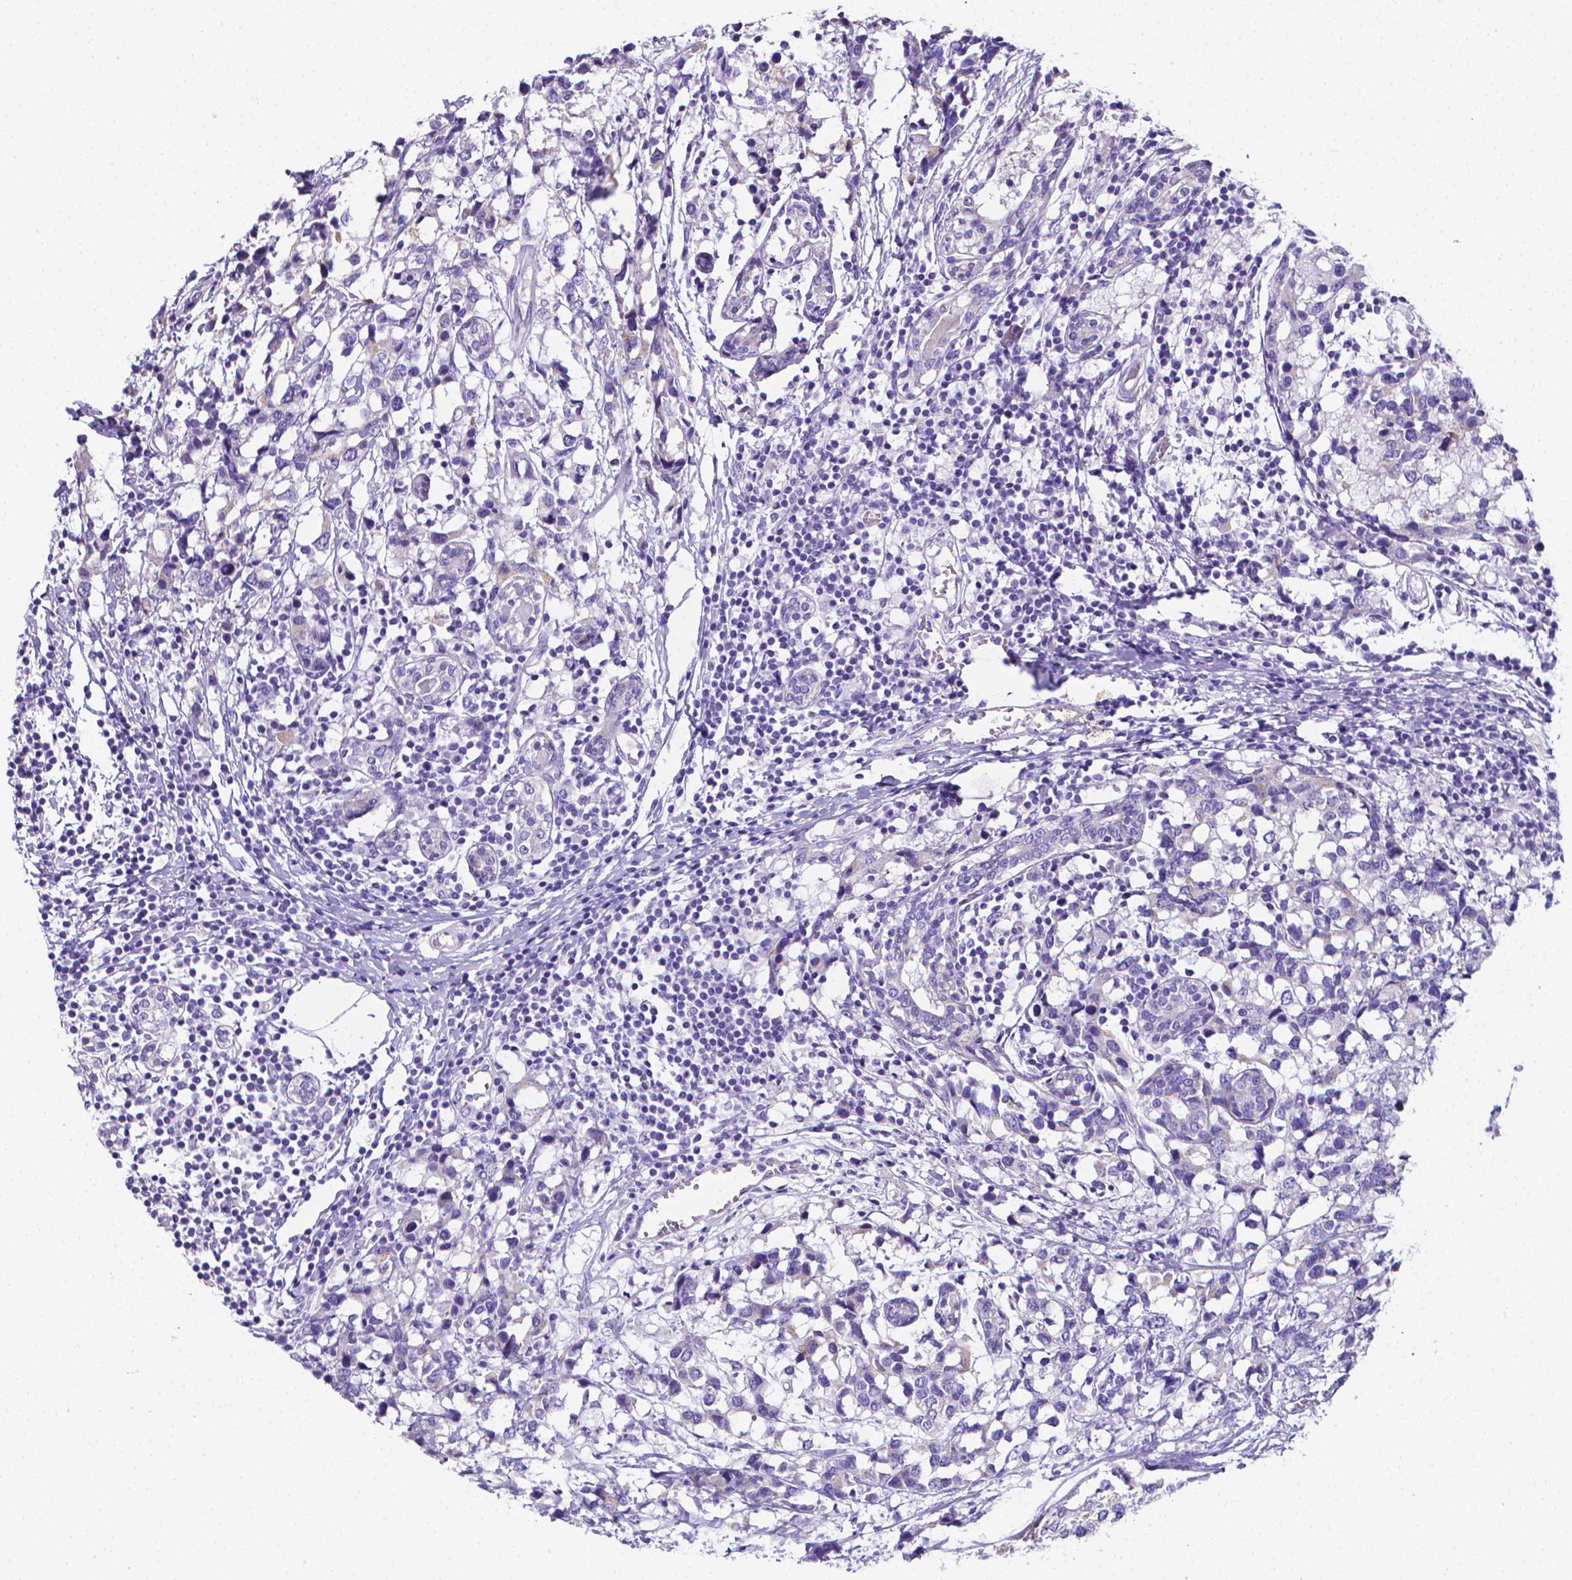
{"staining": {"intensity": "negative", "quantity": "none", "location": "none"}, "tissue": "breast cancer", "cell_type": "Tumor cells", "image_type": "cancer", "snomed": [{"axis": "morphology", "description": "Lobular carcinoma"}, {"axis": "topography", "description": "Breast"}], "caption": "The IHC histopathology image has no significant staining in tumor cells of breast cancer tissue.", "gene": "LRRC73", "patient": {"sex": "female", "age": 59}}